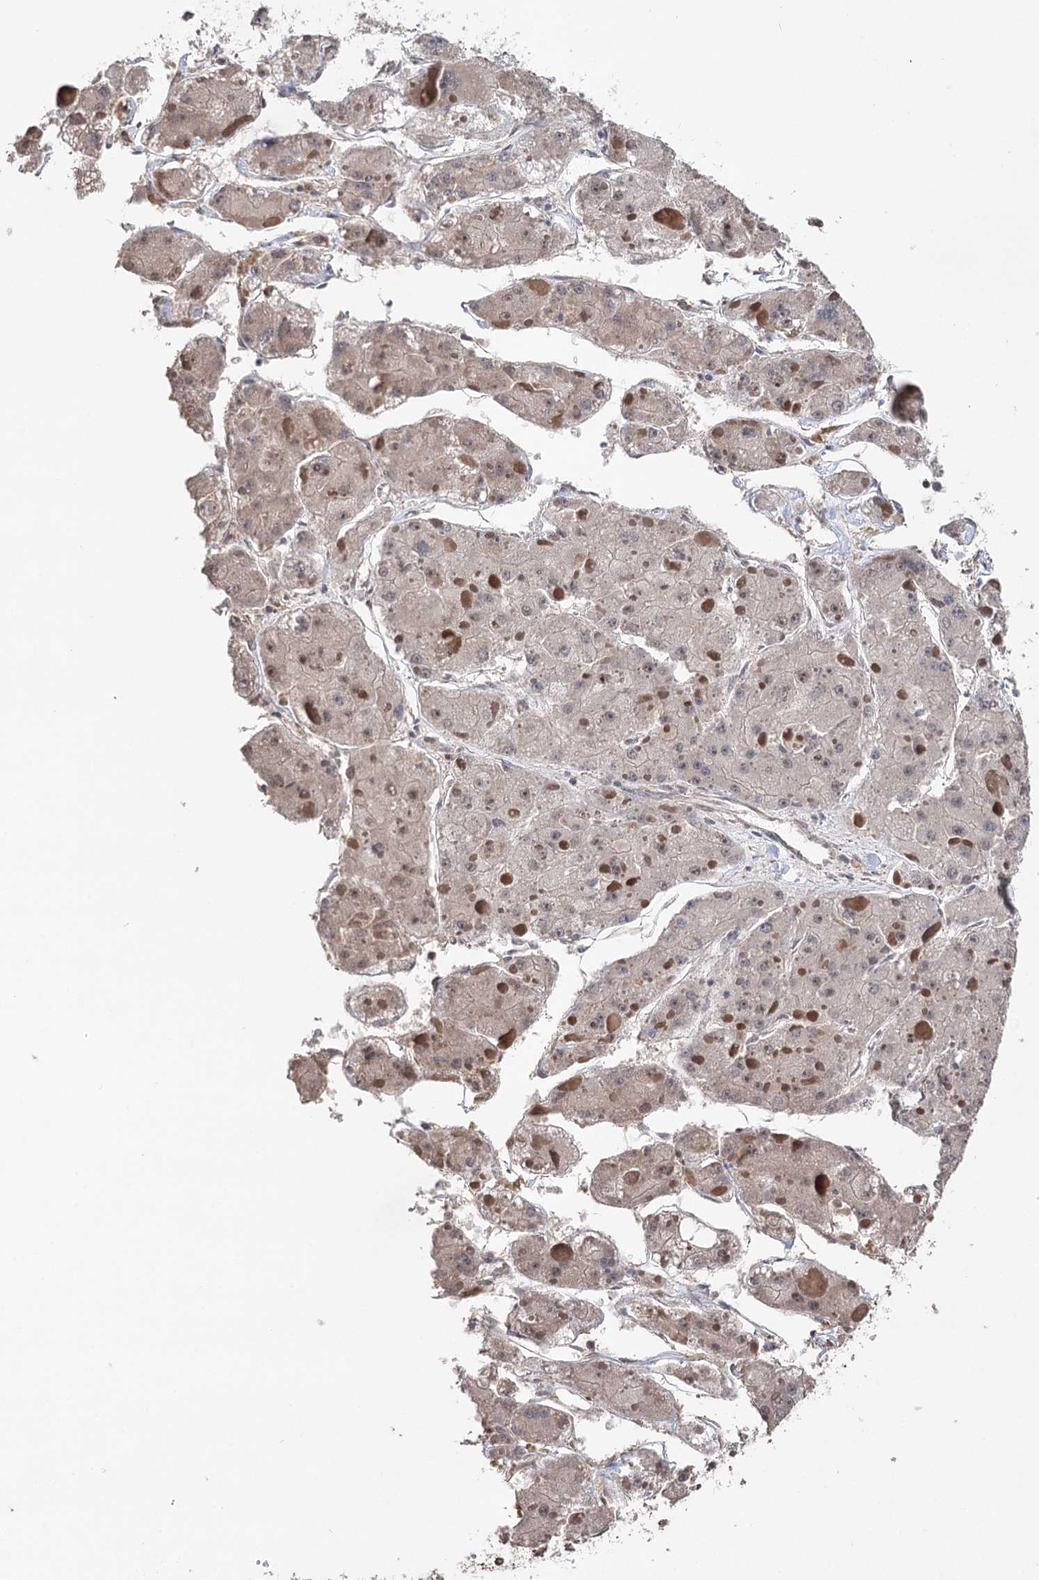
{"staining": {"intensity": "weak", "quantity": "<25%", "location": "nuclear"}, "tissue": "liver cancer", "cell_type": "Tumor cells", "image_type": "cancer", "snomed": [{"axis": "morphology", "description": "Carcinoma, Hepatocellular, NOS"}, {"axis": "topography", "description": "Liver"}], "caption": "High power microscopy photomicrograph of an immunohistochemistry histopathology image of liver cancer, revealing no significant expression in tumor cells.", "gene": "NOPCHAP1", "patient": {"sex": "female", "age": 73}}